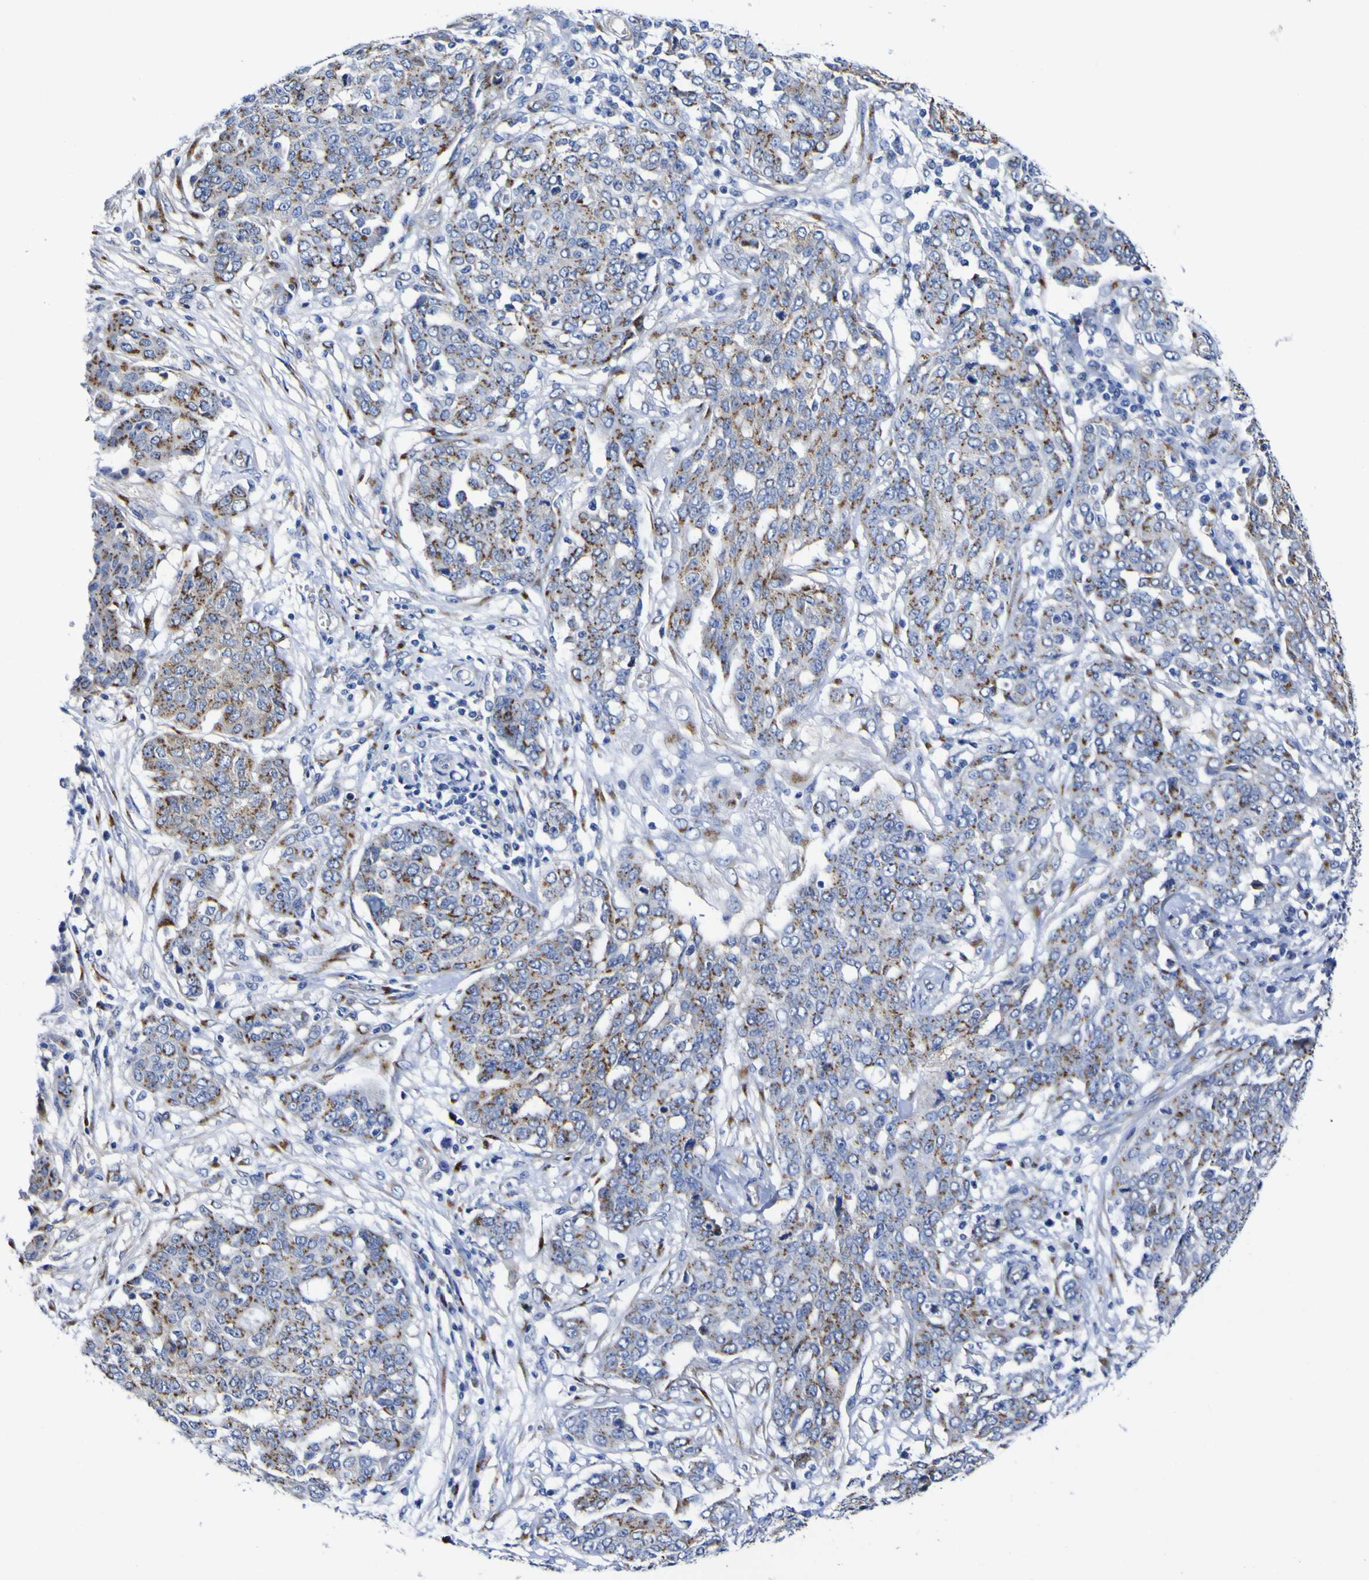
{"staining": {"intensity": "moderate", "quantity": ">75%", "location": "cytoplasmic/membranous"}, "tissue": "ovarian cancer", "cell_type": "Tumor cells", "image_type": "cancer", "snomed": [{"axis": "morphology", "description": "Cystadenocarcinoma, serous, NOS"}, {"axis": "topography", "description": "Soft tissue"}, {"axis": "topography", "description": "Ovary"}], "caption": "Human ovarian cancer stained with a brown dye demonstrates moderate cytoplasmic/membranous positive positivity in approximately >75% of tumor cells.", "gene": "GOLM1", "patient": {"sex": "female", "age": 57}}